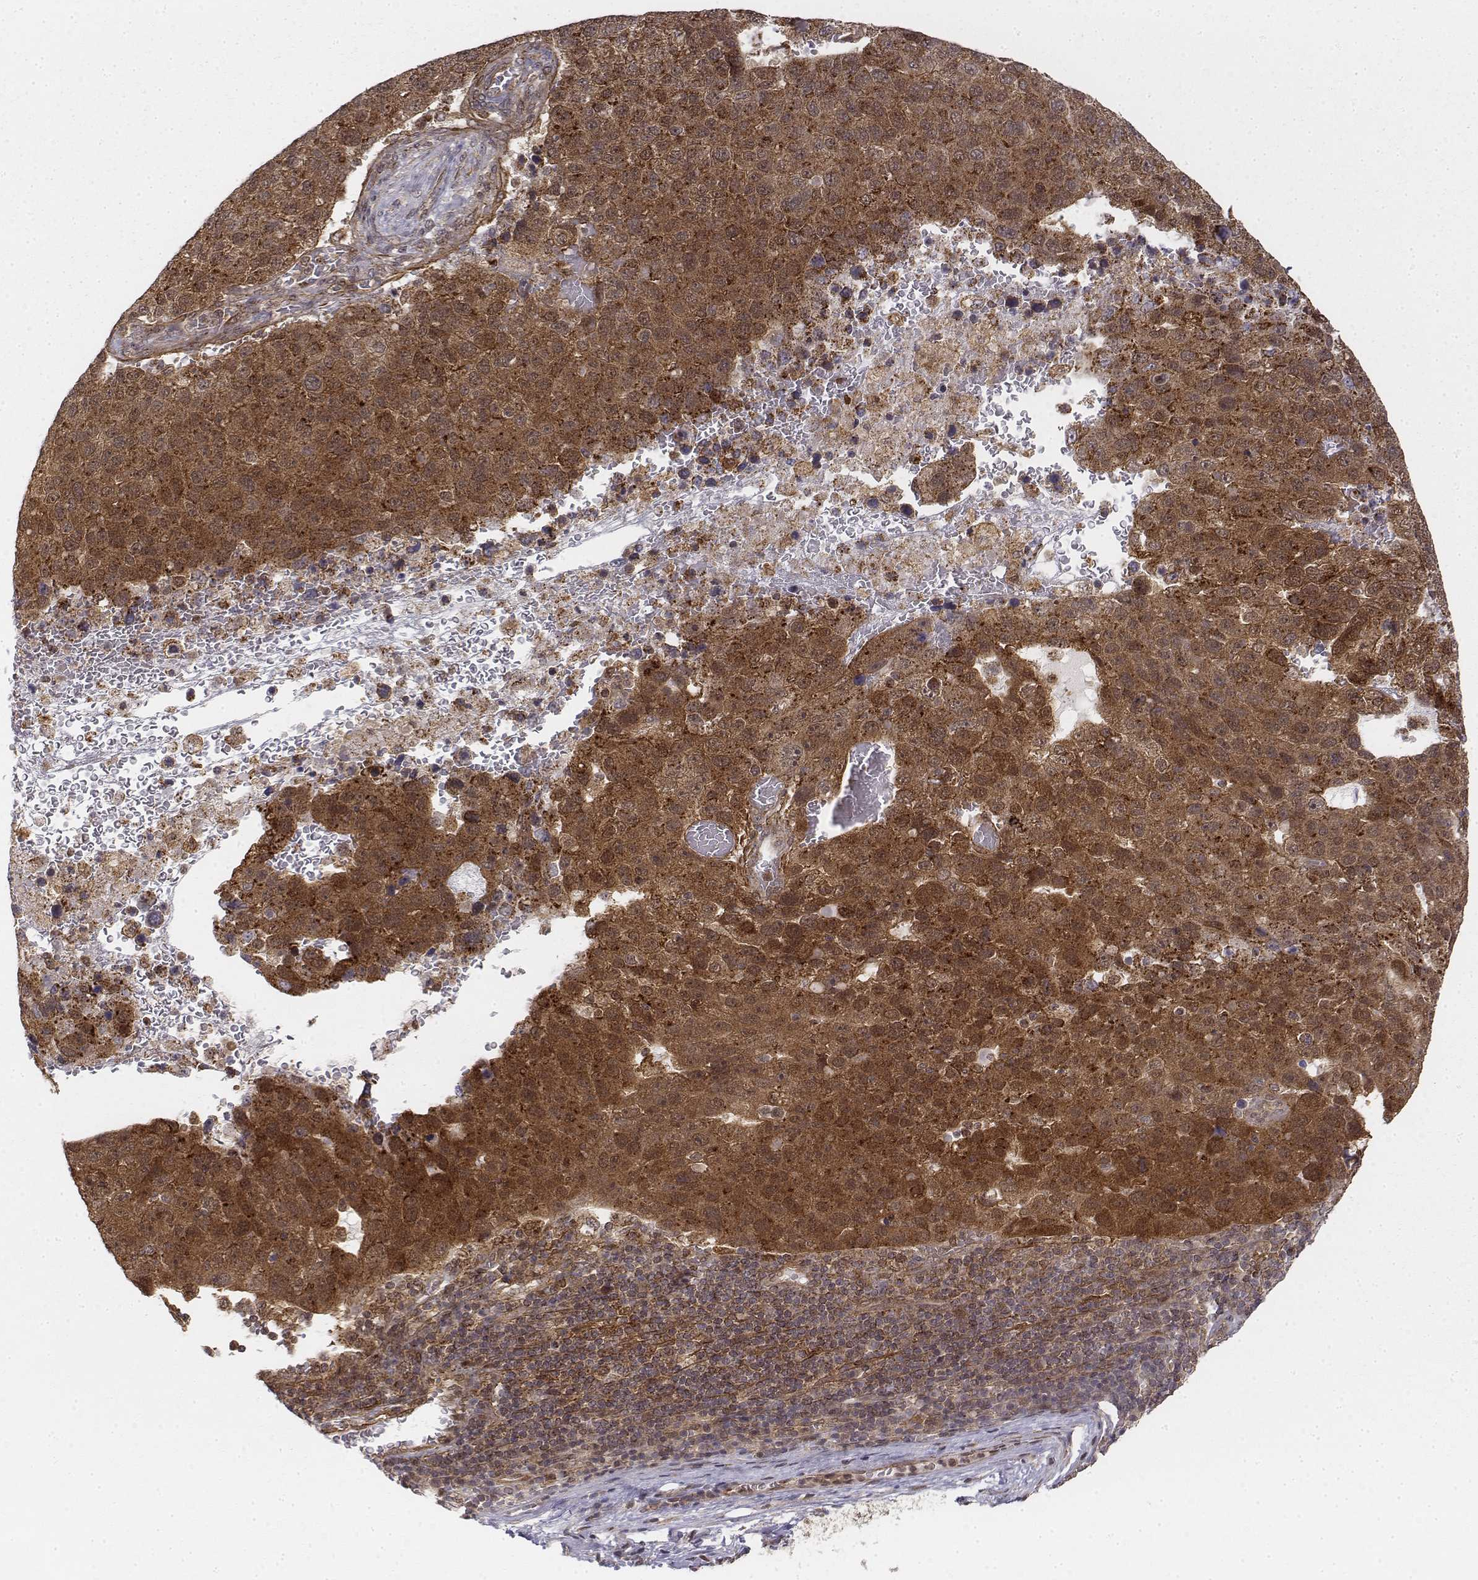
{"staining": {"intensity": "moderate", "quantity": ">75%", "location": "cytoplasmic/membranous,nuclear"}, "tissue": "pancreatic cancer", "cell_type": "Tumor cells", "image_type": "cancer", "snomed": [{"axis": "morphology", "description": "Adenocarcinoma, NOS"}, {"axis": "topography", "description": "Pancreas"}], "caption": "DAB (3,3'-diaminobenzidine) immunohistochemical staining of pancreatic cancer displays moderate cytoplasmic/membranous and nuclear protein expression in approximately >75% of tumor cells.", "gene": "ZFYVE19", "patient": {"sex": "female", "age": 61}}